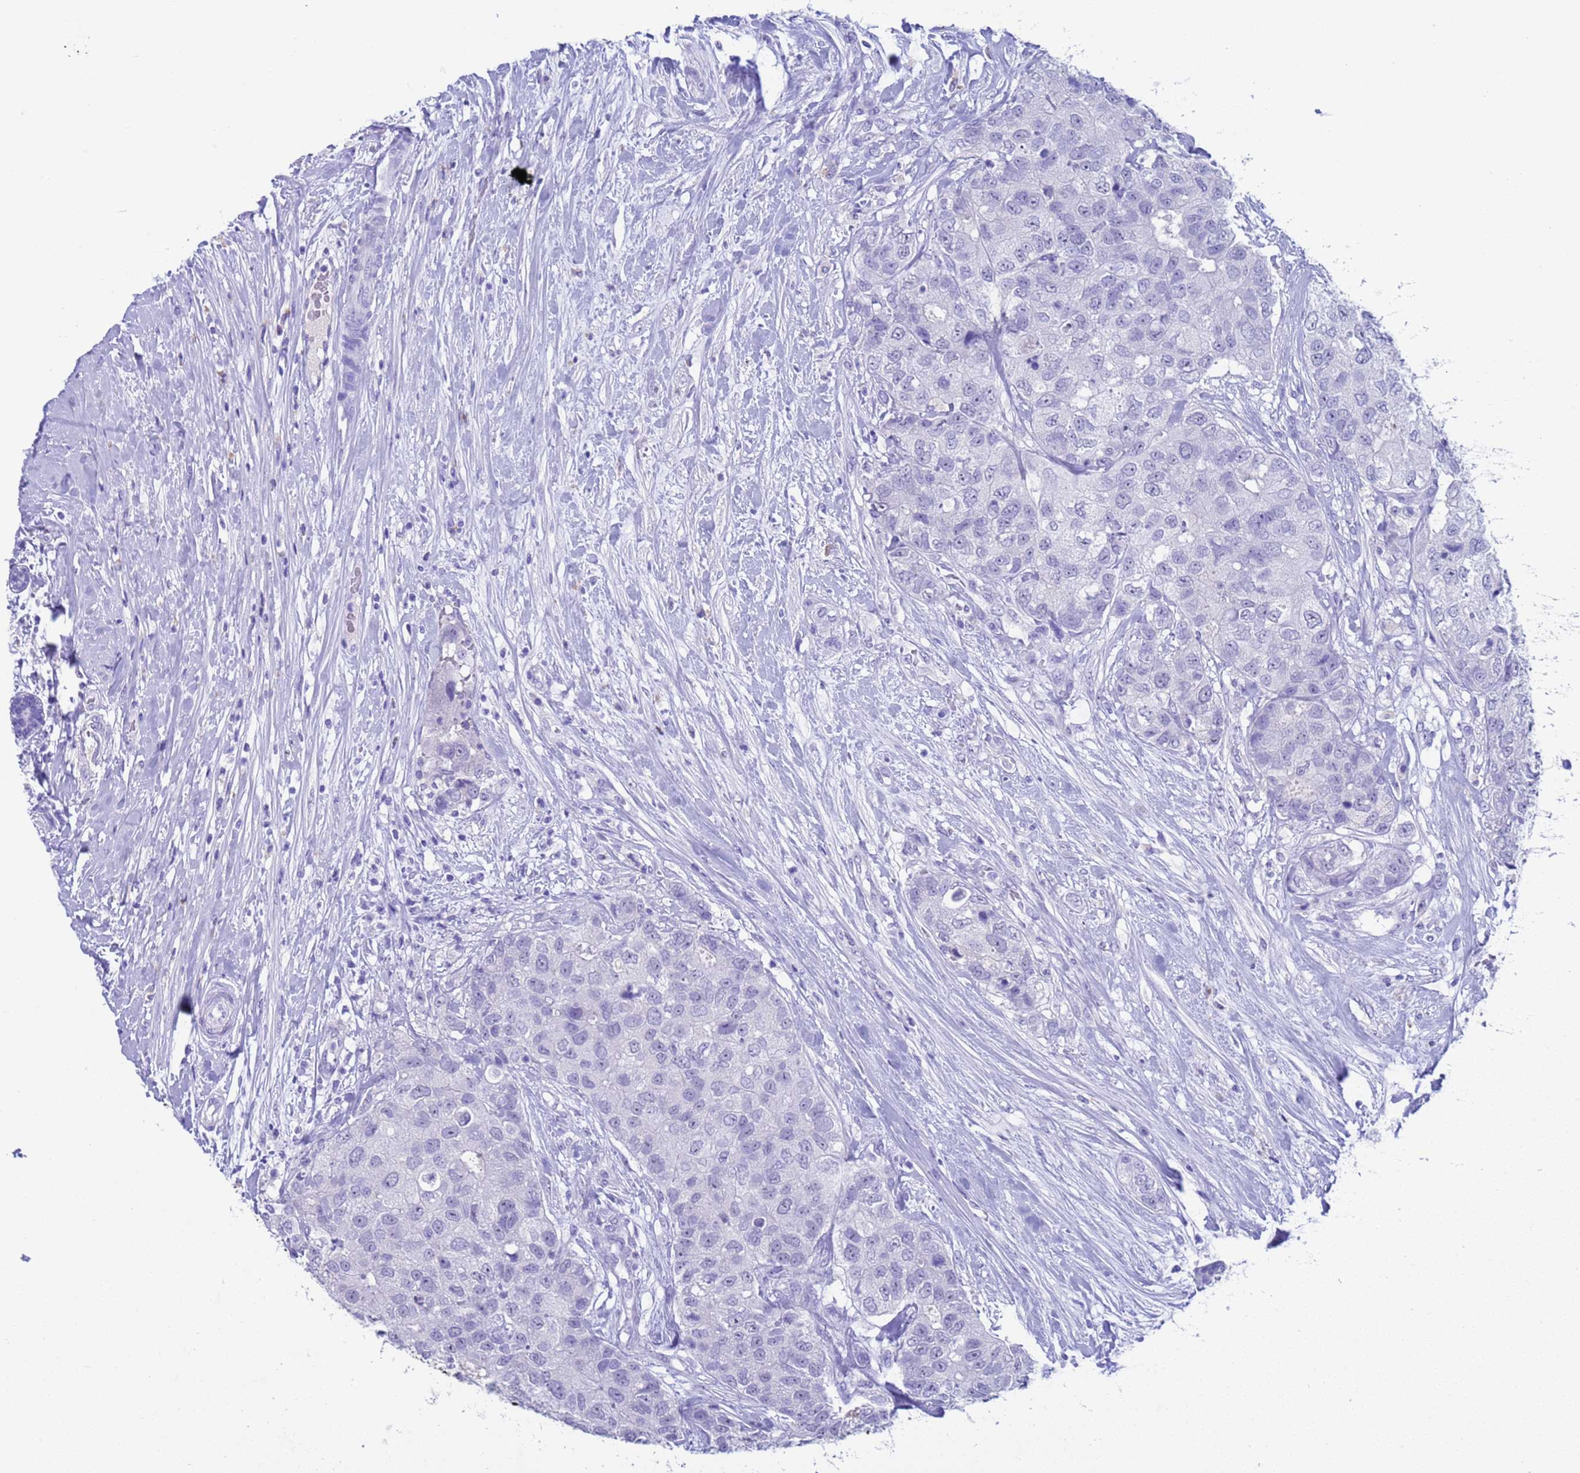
{"staining": {"intensity": "negative", "quantity": "none", "location": "none"}, "tissue": "breast cancer", "cell_type": "Tumor cells", "image_type": "cancer", "snomed": [{"axis": "morphology", "description": "Duct carcinoma"}, {"axis": "topography", "description": "Breast"}], "caption": "High power microscopy image of an IHC histopathology image of breast invasive ductal carcinoma, revealing no significant staining in tumor cells.", "gene": "CKM", "patient": {"sex": "female", "age": 62}}